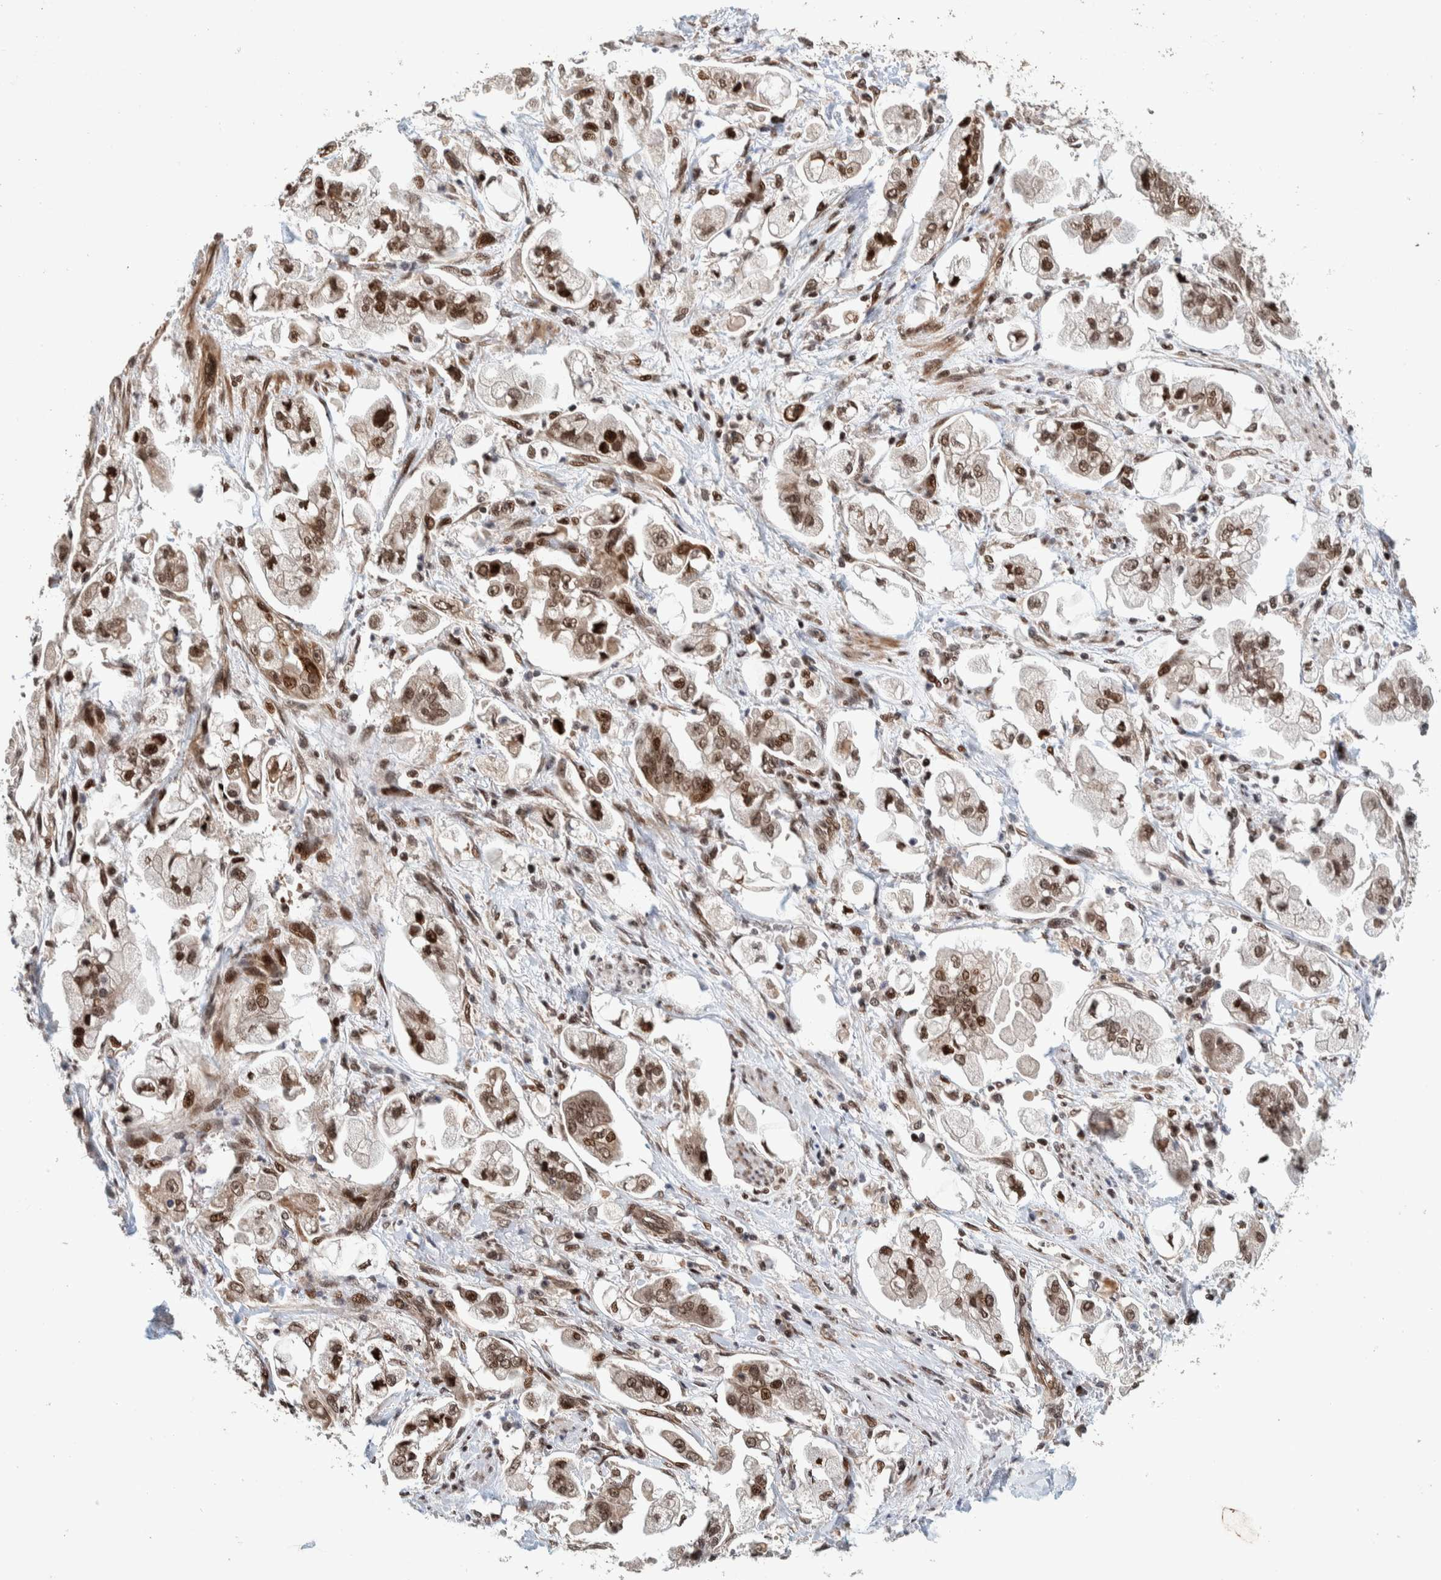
{"staining": {"intensity": "strong", "quantity": ">75%", "location": "cytoplasmic/membranous,nuclear"}, "tissue": "stomach cancer", "cell_type": "Tumor cells", "image_type": "cancer", "snomed": [{"axis": "morphology", "description": "Adenocarcinoma, NOS"}, {"axis": "topography", "description": "Stomach"}], "caption": "The histopathology image shows a brown stain indicating the presence of a protein in the cytoplasmic/membranous and nuclear of tumor cells in adenocarcinoma (stomach).", "gene": "CHD4", "patient": {"sex": "male", "age": 62}}